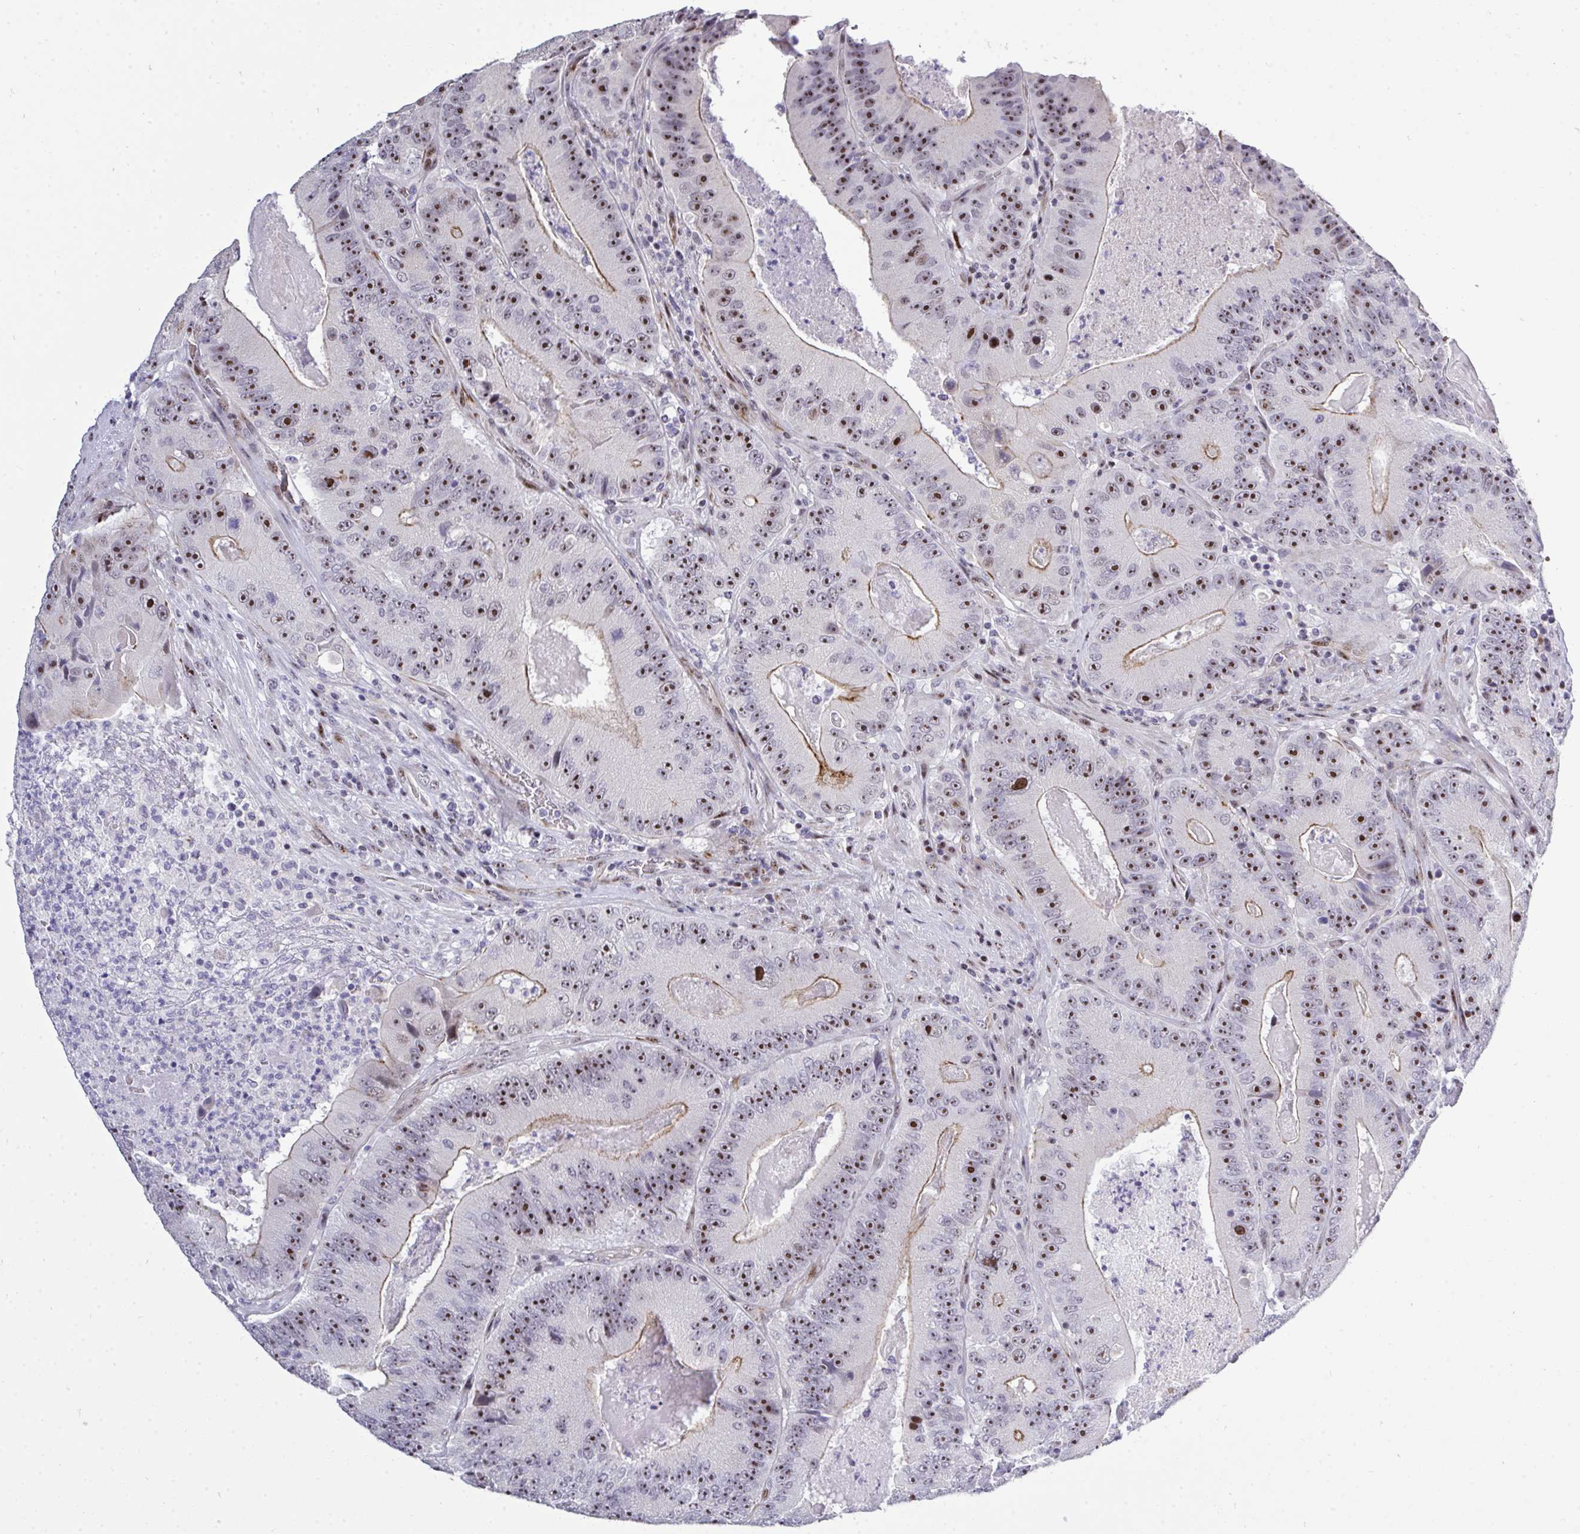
{"staining": {"intensity": "strong", "quantity": ">75%", "location": "nuclear"}, "tissue": "colorectal cancer", "cell_type": "Tumor cells", "image_type": "cancer", "snomed": [{"axis": "morphology", "description": "Adenocarcinoma, NOS"}, {"axis": "topography", "description": "Colon"}], "caption": "Colorectal cancer (adenocarcinoma) tissue demonstrates strong nuclear positivity in about >75% of tumor cells", "gene": "PLPPR3", "patient": {"sex": "female", "age": 86}}